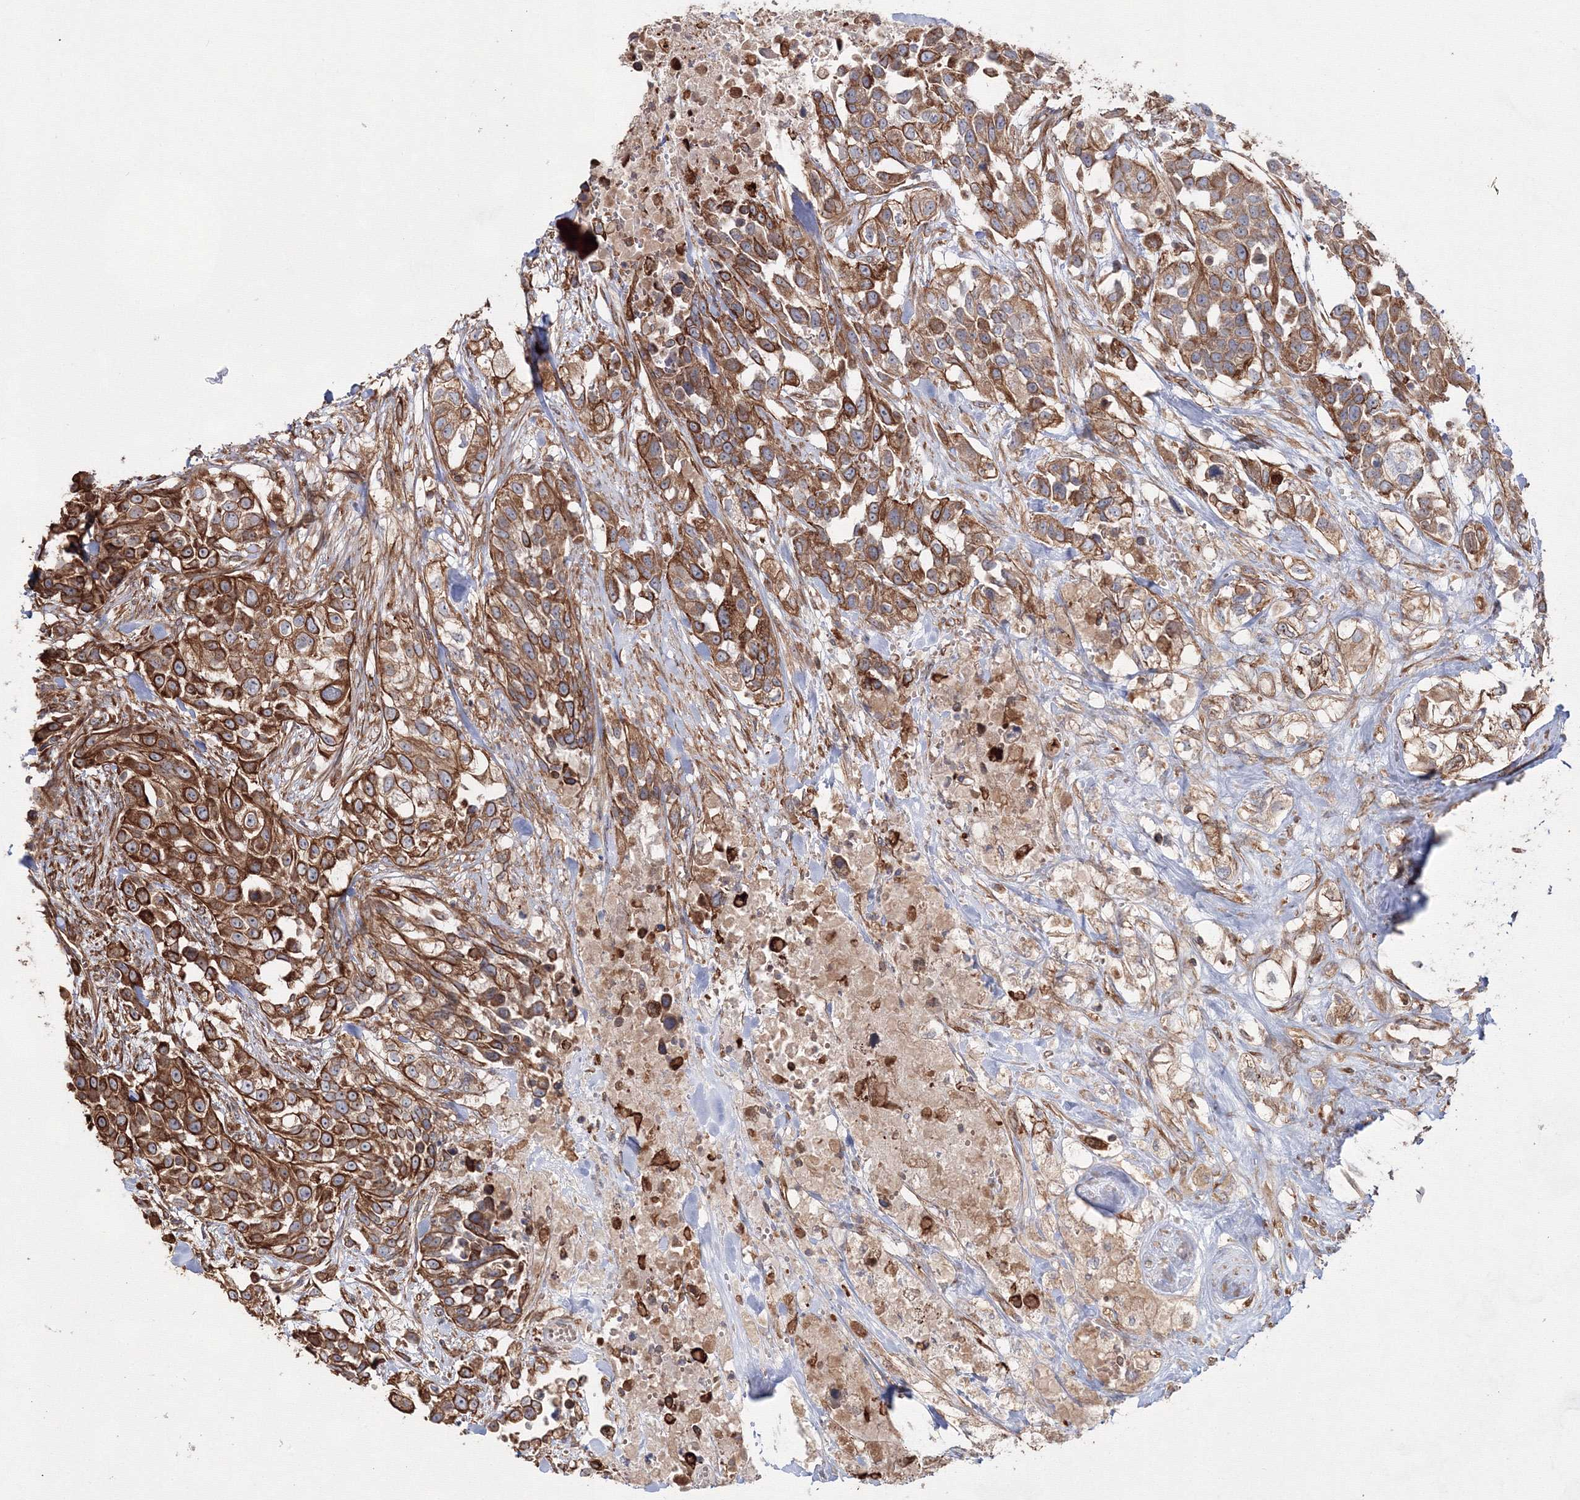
{"staining": {"intensity": "moderate", "quantity": ">75%", "location": "cytoplasmic/membranous"}, "tissue": "urothelial cancer", "cell_type": "Tumor cells", "image_type": "cancer", "snomed": [{"axis": "morphology", "description": "Urothelial carcinoma, High grade"}, {"axis": "topography", "description": "Urinary bladder"}], "caption": "Immunohistochemical staining of human urothelial cancer demonstrates medium levels of moderate cytoplasmic/membranous protein expression in approximately >75% of tumor cells.", "gene": "EXOC6", "patient": {"sex": "female", "age": 80}}